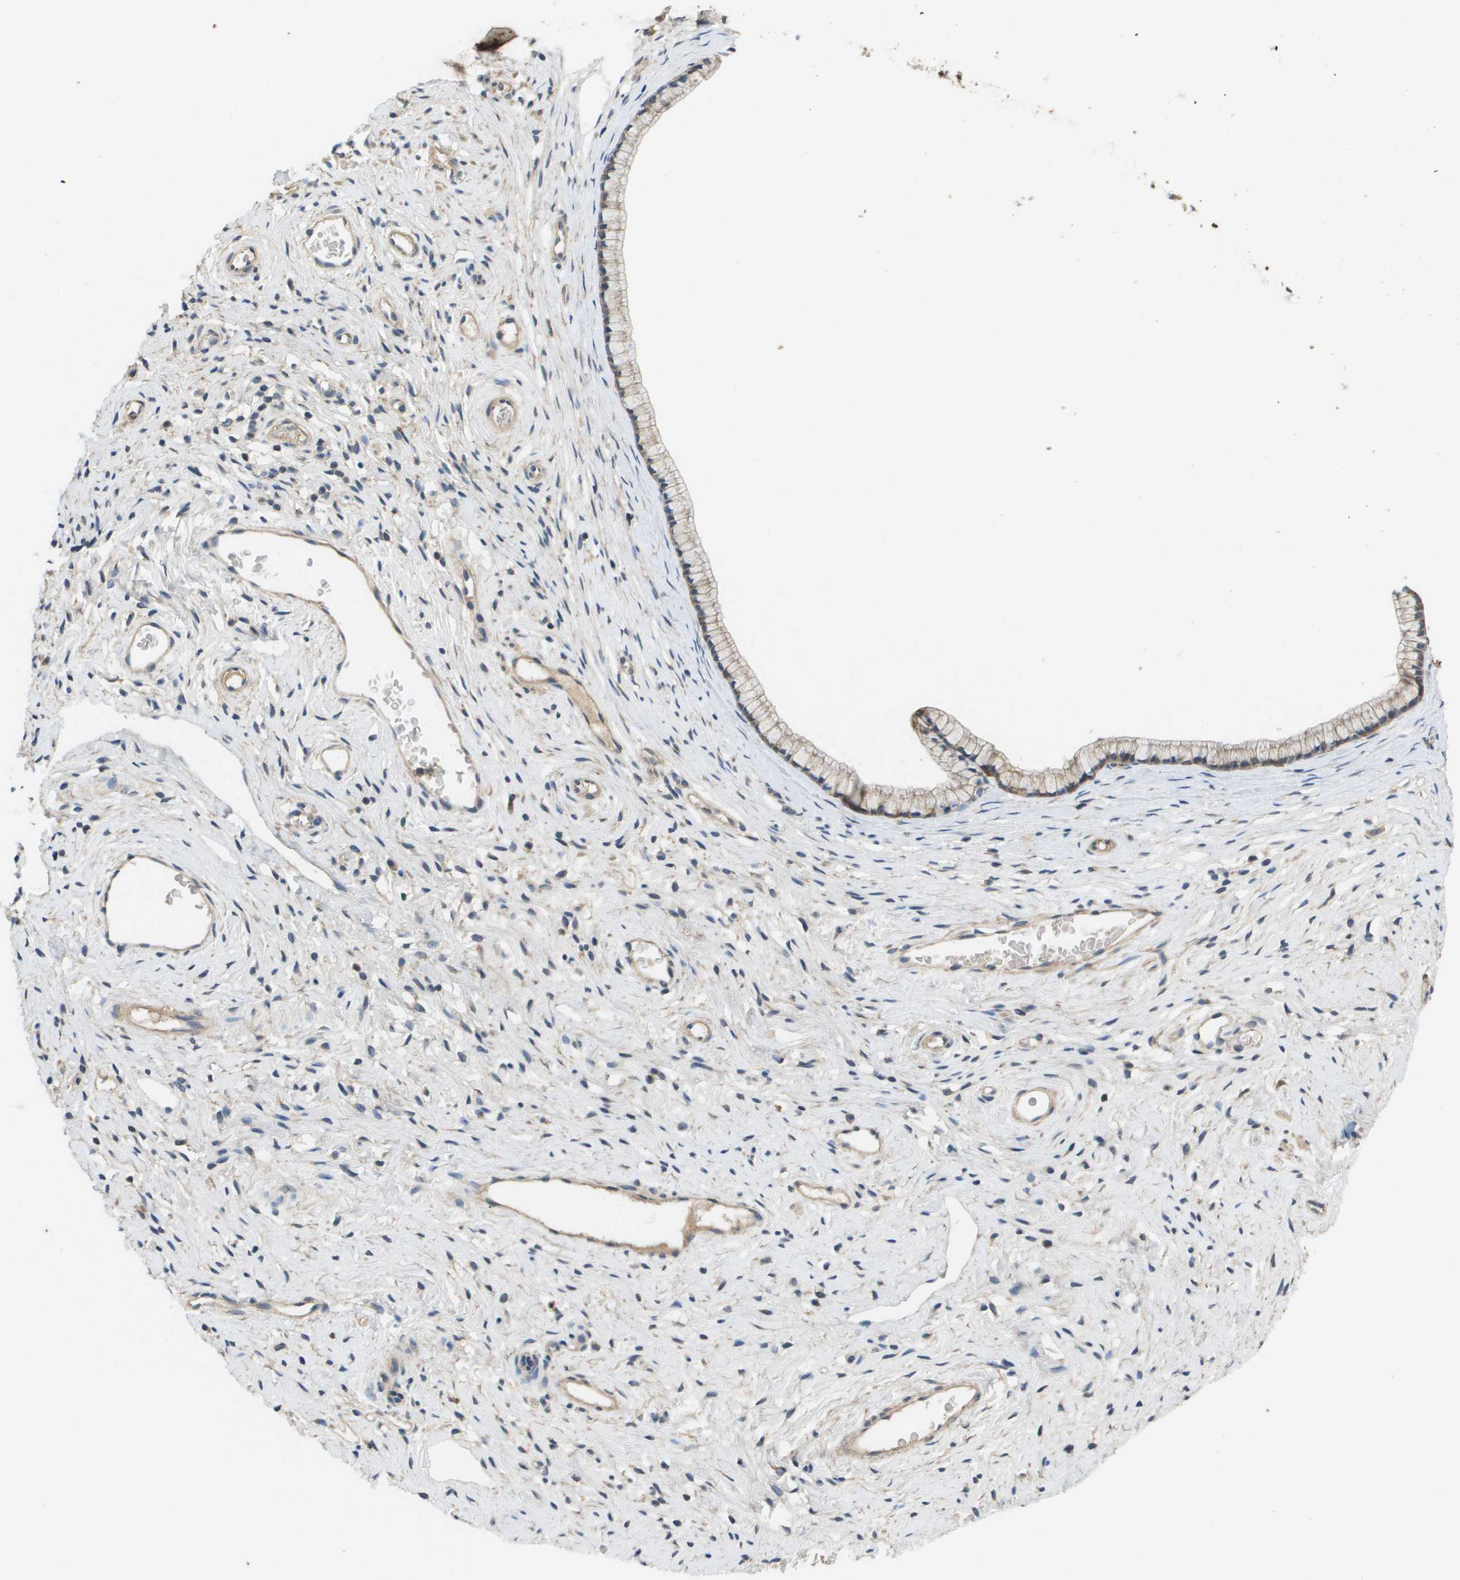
{"staining": {"intensity": "weak", "quantity": "<25%", "location": "cytoplasmic/membranous"}, "tissue": "cervix", "cell_type": "Glandular cells", "image_type": "normal", "snomed": [{"axis": "morphology", "description": "Normal tissue, NOS"}, {"axis": "topography", "description": "Cervix"}], "caption": "Benign cervix was stained to show a protein in brown. There is no significant positivity in glandular cells. The staining is performed using DAB brown chromogen with nuclei counter-stained in using hematoxylin.", "gene": "KRT23", "patient": {"sex": "female", "age": 77}}